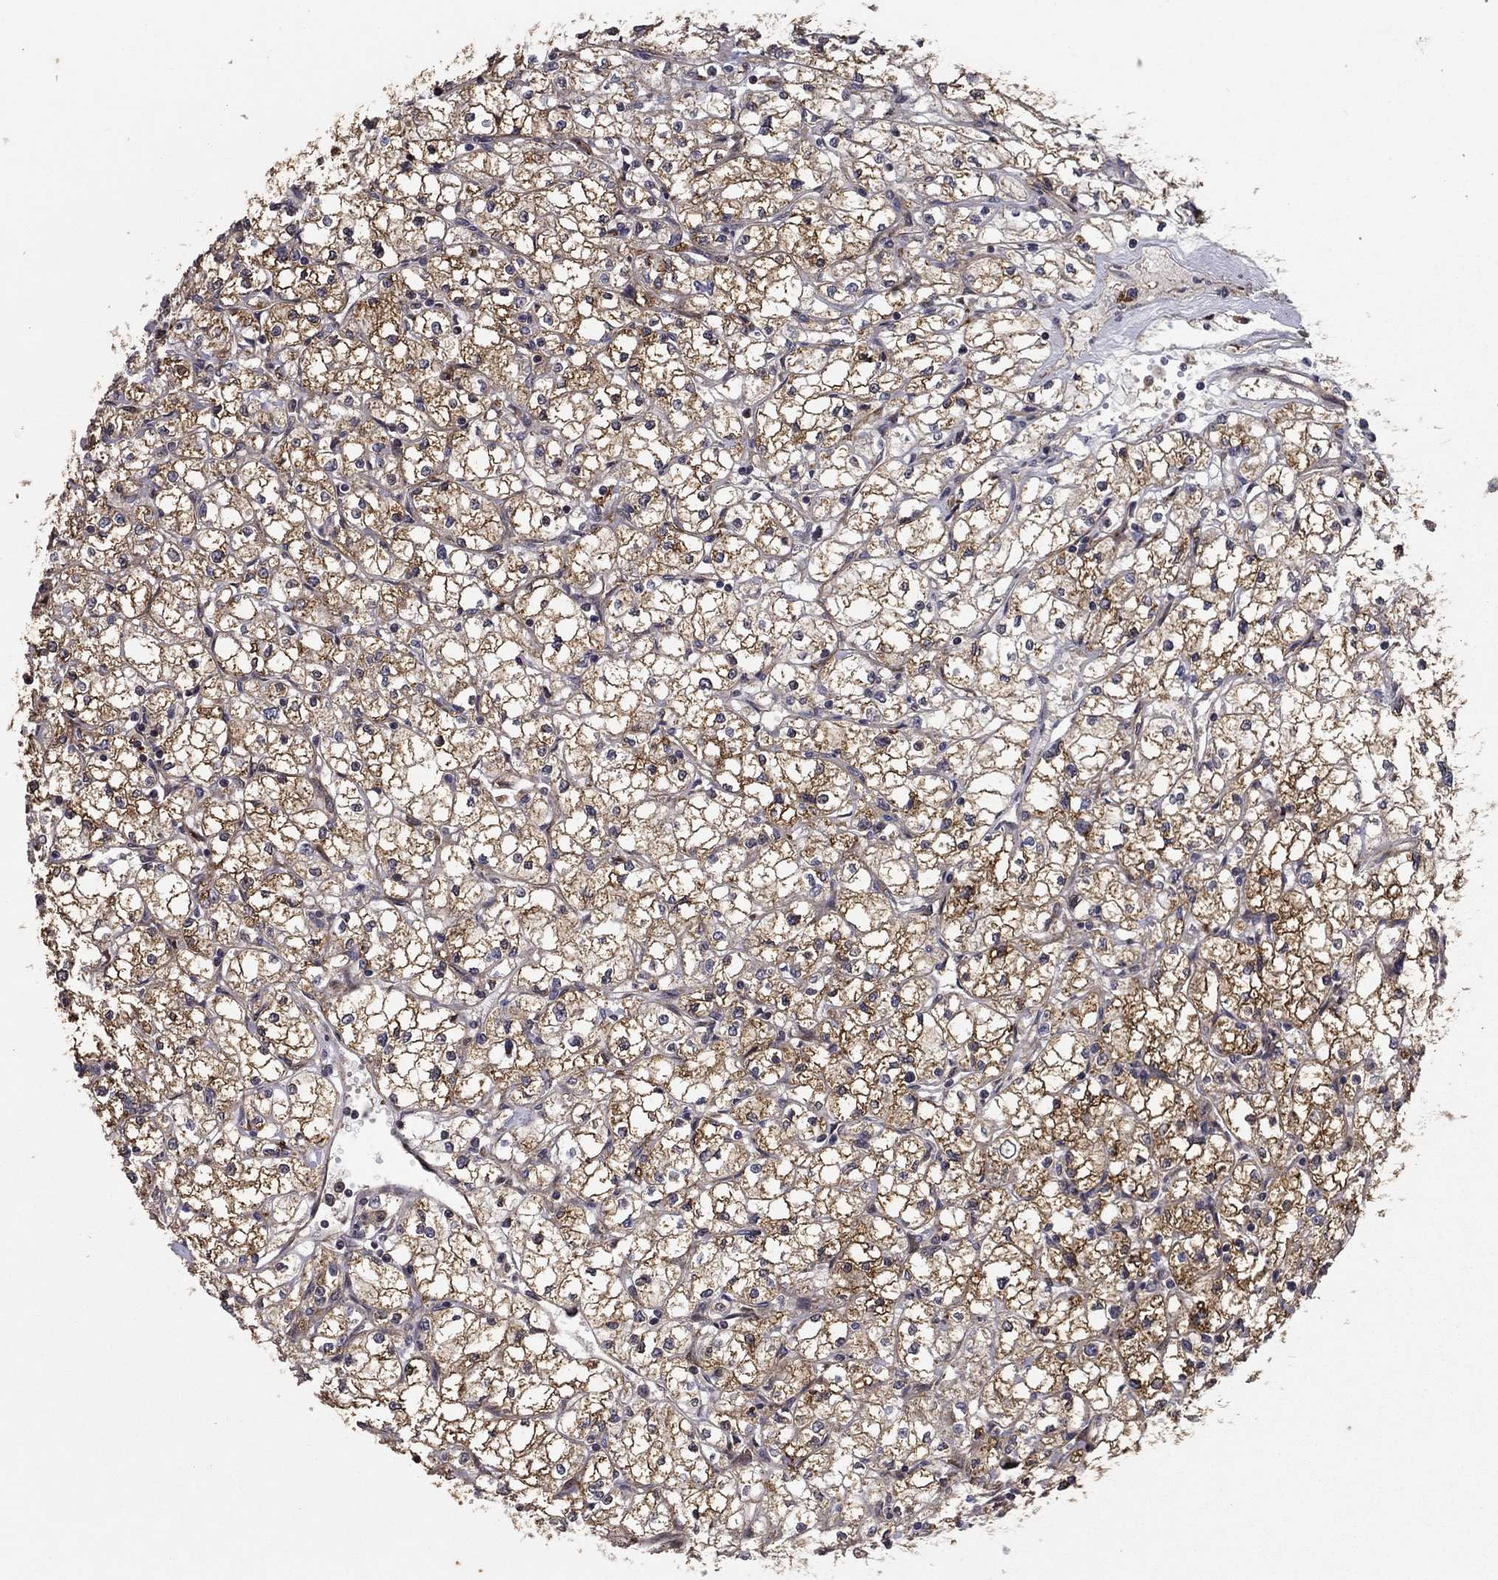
{"staining": {"intensity": "moderate", "quantity": ">75%", "location": "cytoplasmic/membranous"}, "tissue": "renal cancer", "cell_type": "Tumor cells", "image_type": "cancer", "snomed": [{"axis": "morphology", "description": "Adenocarcinoma, NOS"}, {"axis": "topography", "description": "Kidney"}], "caption": "The image displays a brown stain indicating the presence of a protein in the cytoplasmic/membranous of tumor cells in adenocarcinoma (renal). The staining was performed using DAB (3,3'-diaminobenzidine) to visualize the protein expression in brown, while the nuclei were stained in blue with hematoxylin (Magnification: 20x).", "gene": "BABAM2", "patient": {"sex": "male", "age": 67}}